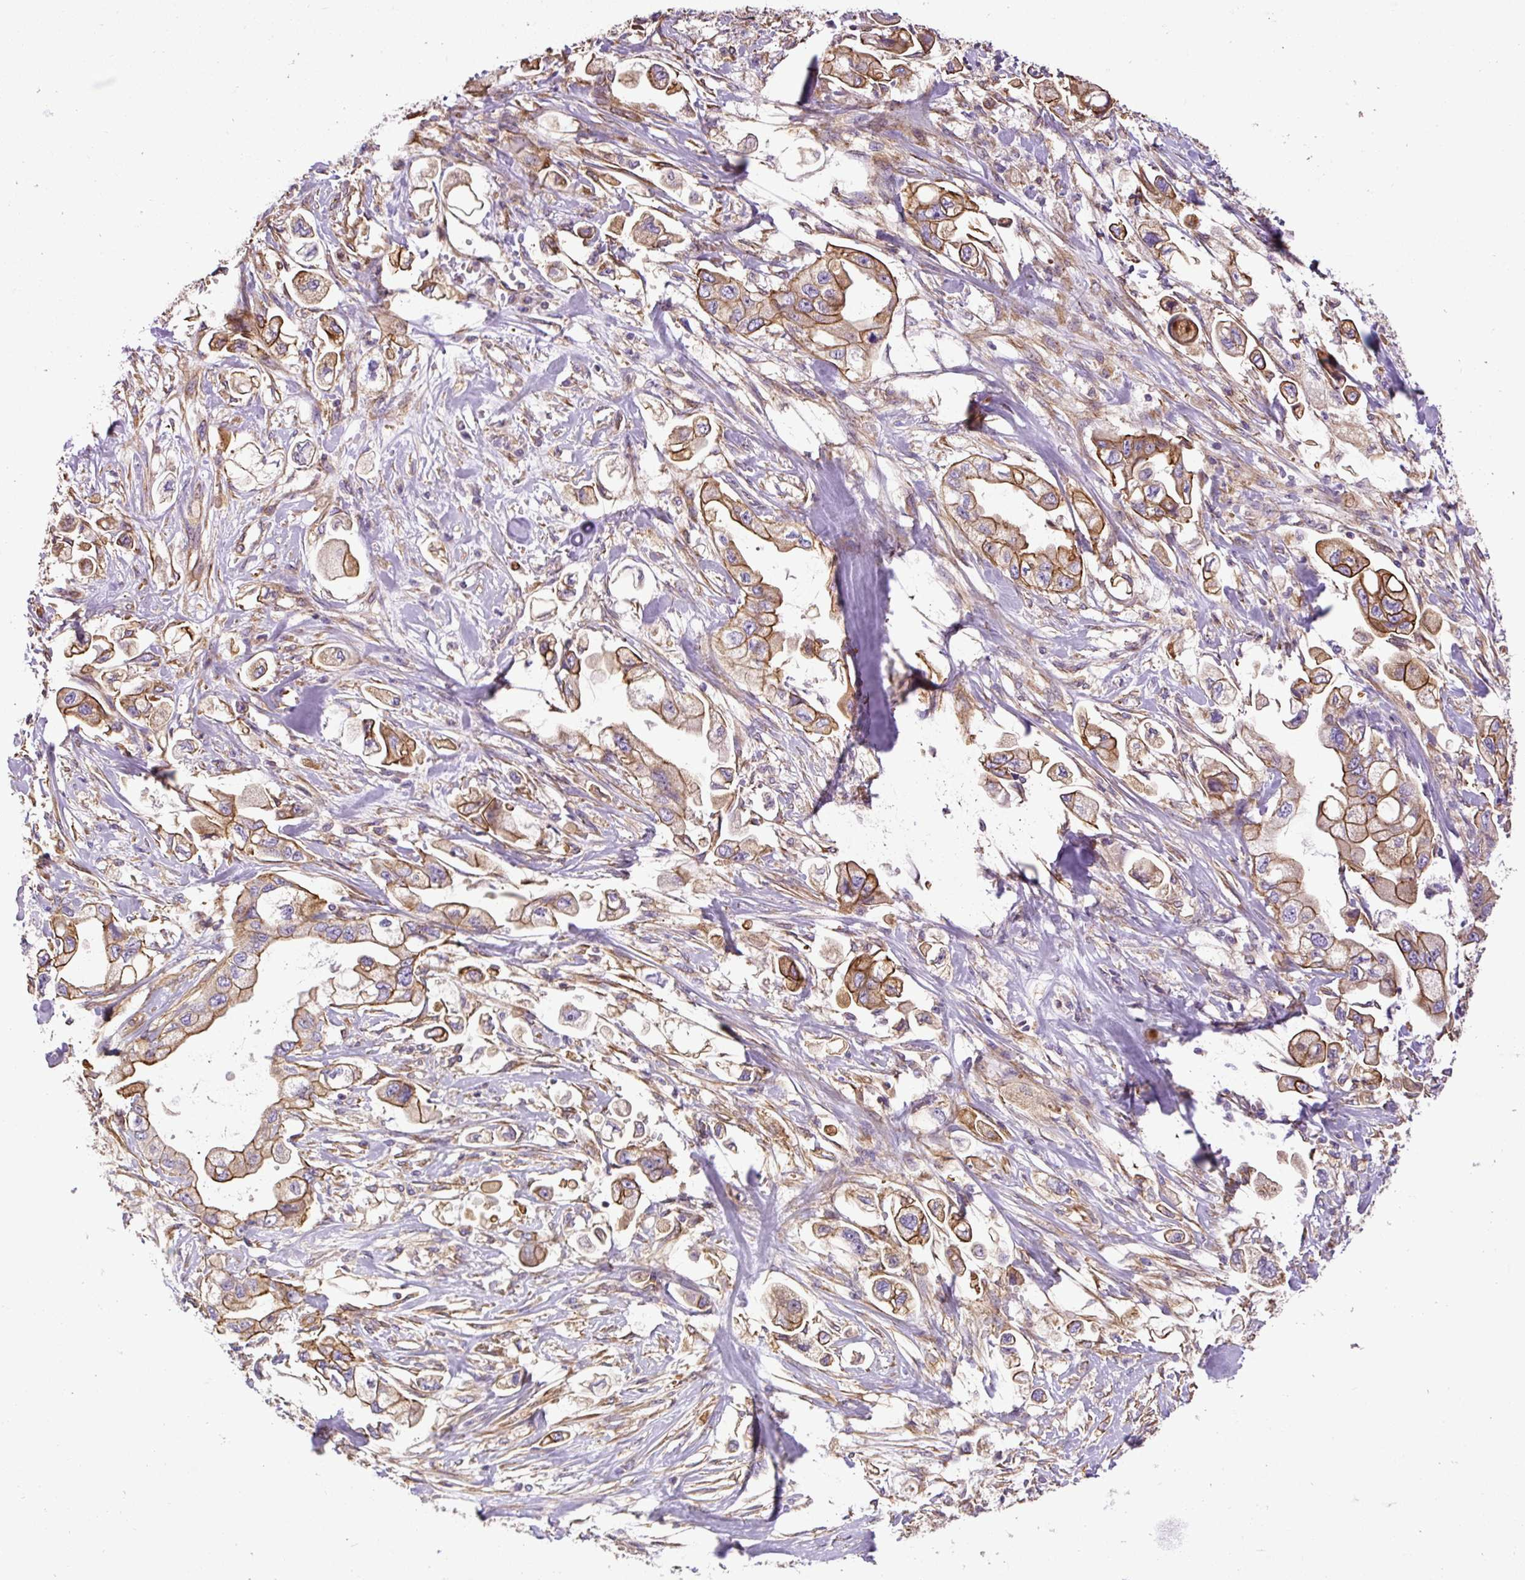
{"staining": {"intensity": "moderate", "quantity": ">75%", "location": "cytoplasmic/membranous"}, "tissue": "stomach cancer", "cell_type": "Tumor cells", "image_type": "cancer", "snomed": [{"axis": "morphology", "description": "Adenocarcinoma, NOS"}, {"axis": "topography", "description": "Stomach"}], "caption": "DAB immunohistochemical staining of stomach cancer (adenocarcinoma) demonstrates moderate cytoplasmic/membranous protein staining in about >75% of tumor cells. The protein of interest is shown in brown color, while the nuclei are stained blue.", "gene": "DCTN1", "patient": {"sex": "male", "age": 62}}